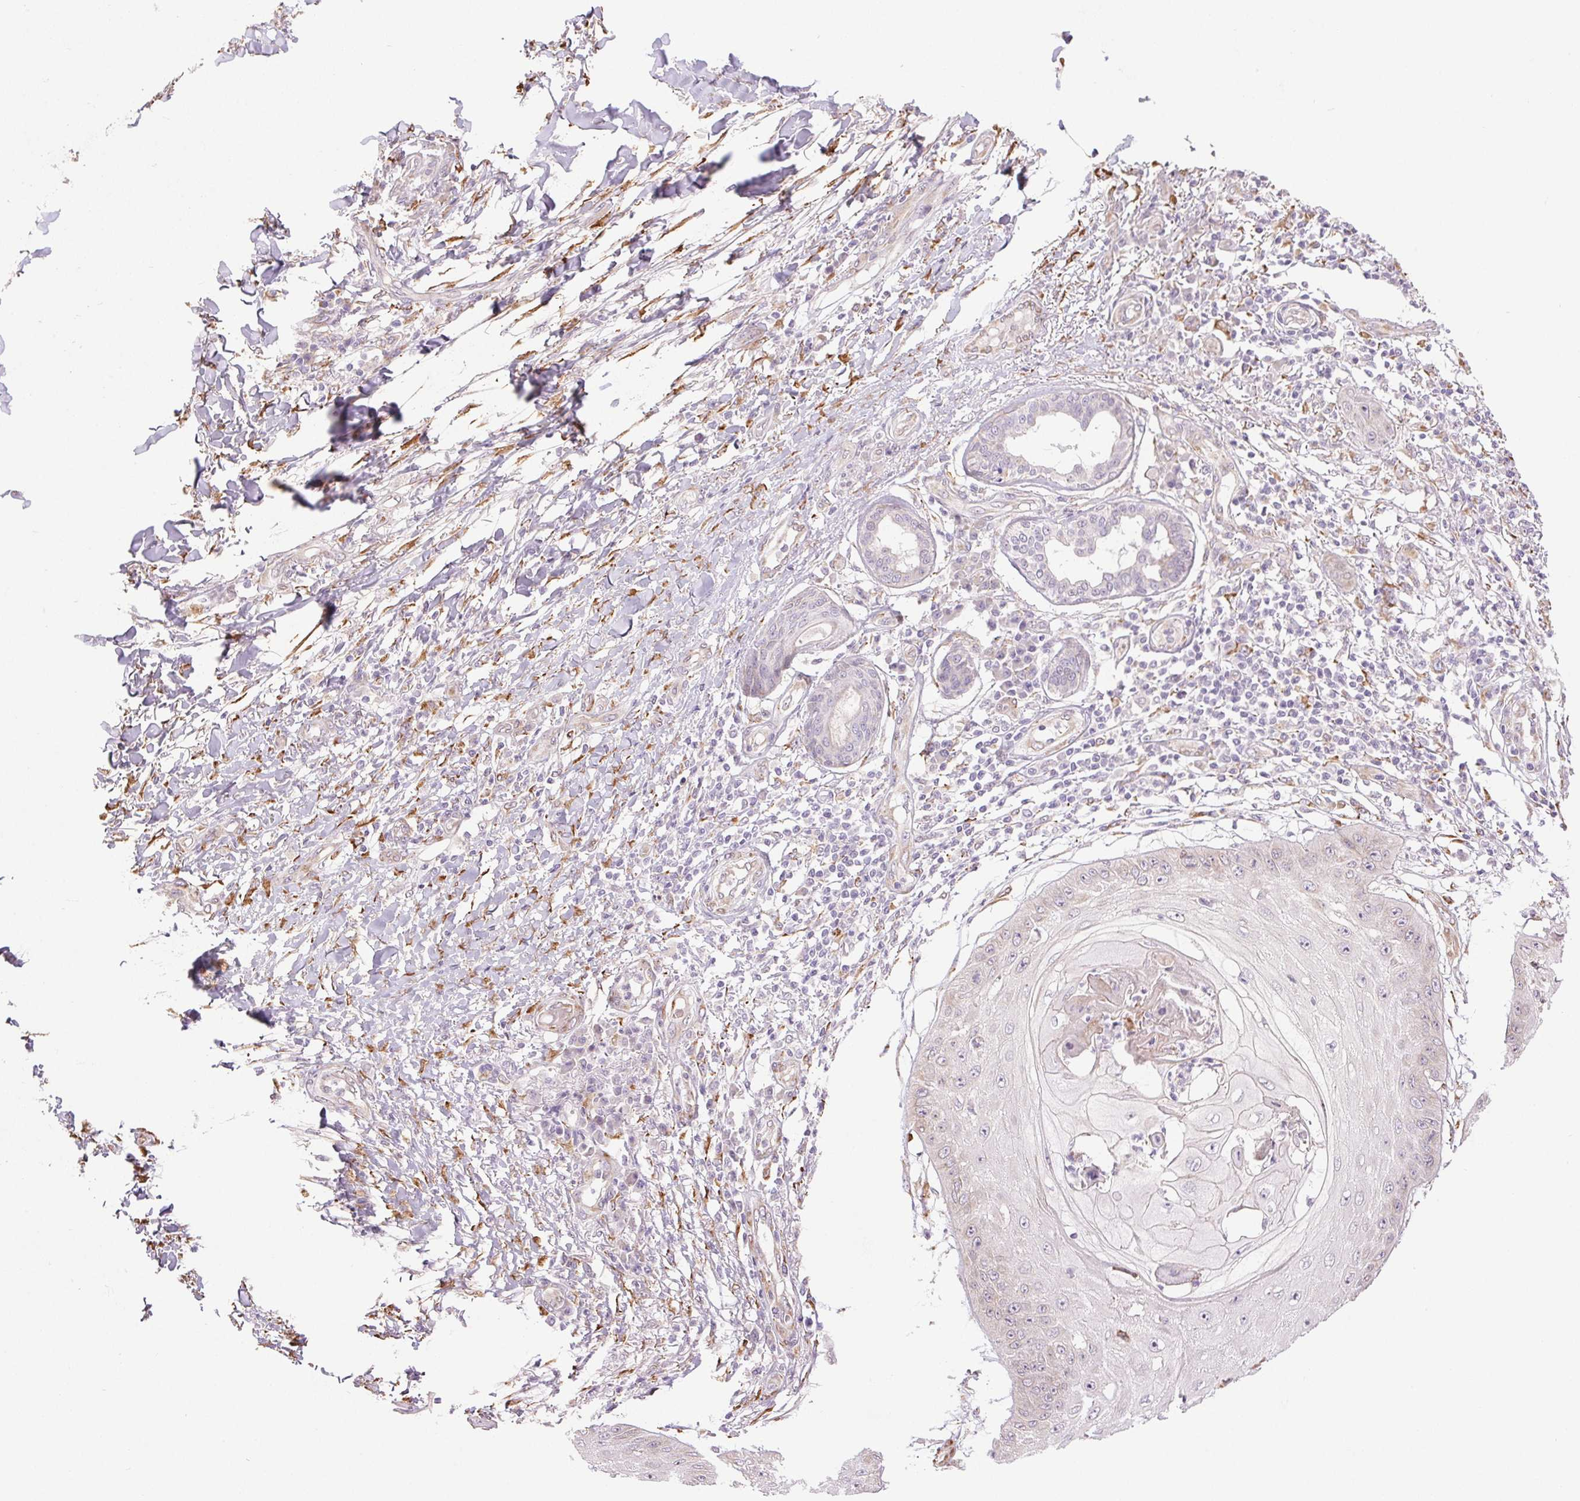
{"staining": {"intensity": "negative", "quantity": "none", "location": "none"}, "tissue": "skin cancer", "cell_type": "Tumor cells", "image_type": "cancer", "snomed": [{"axis": "morphology", "description": "Squamous cell carcinoma, NOS"}, {"axis": "topography", "description": "Skin"}], "caption": "IHC image of neoplastic tissue: human skin cancer (squamous cell carcinoma) stained with DAB (3,3'-diaminobenzidine) reveals no significant protein expression in tumor cells.", "gene": "METTL17", "patient": {"sex": "male", "age": 70}}